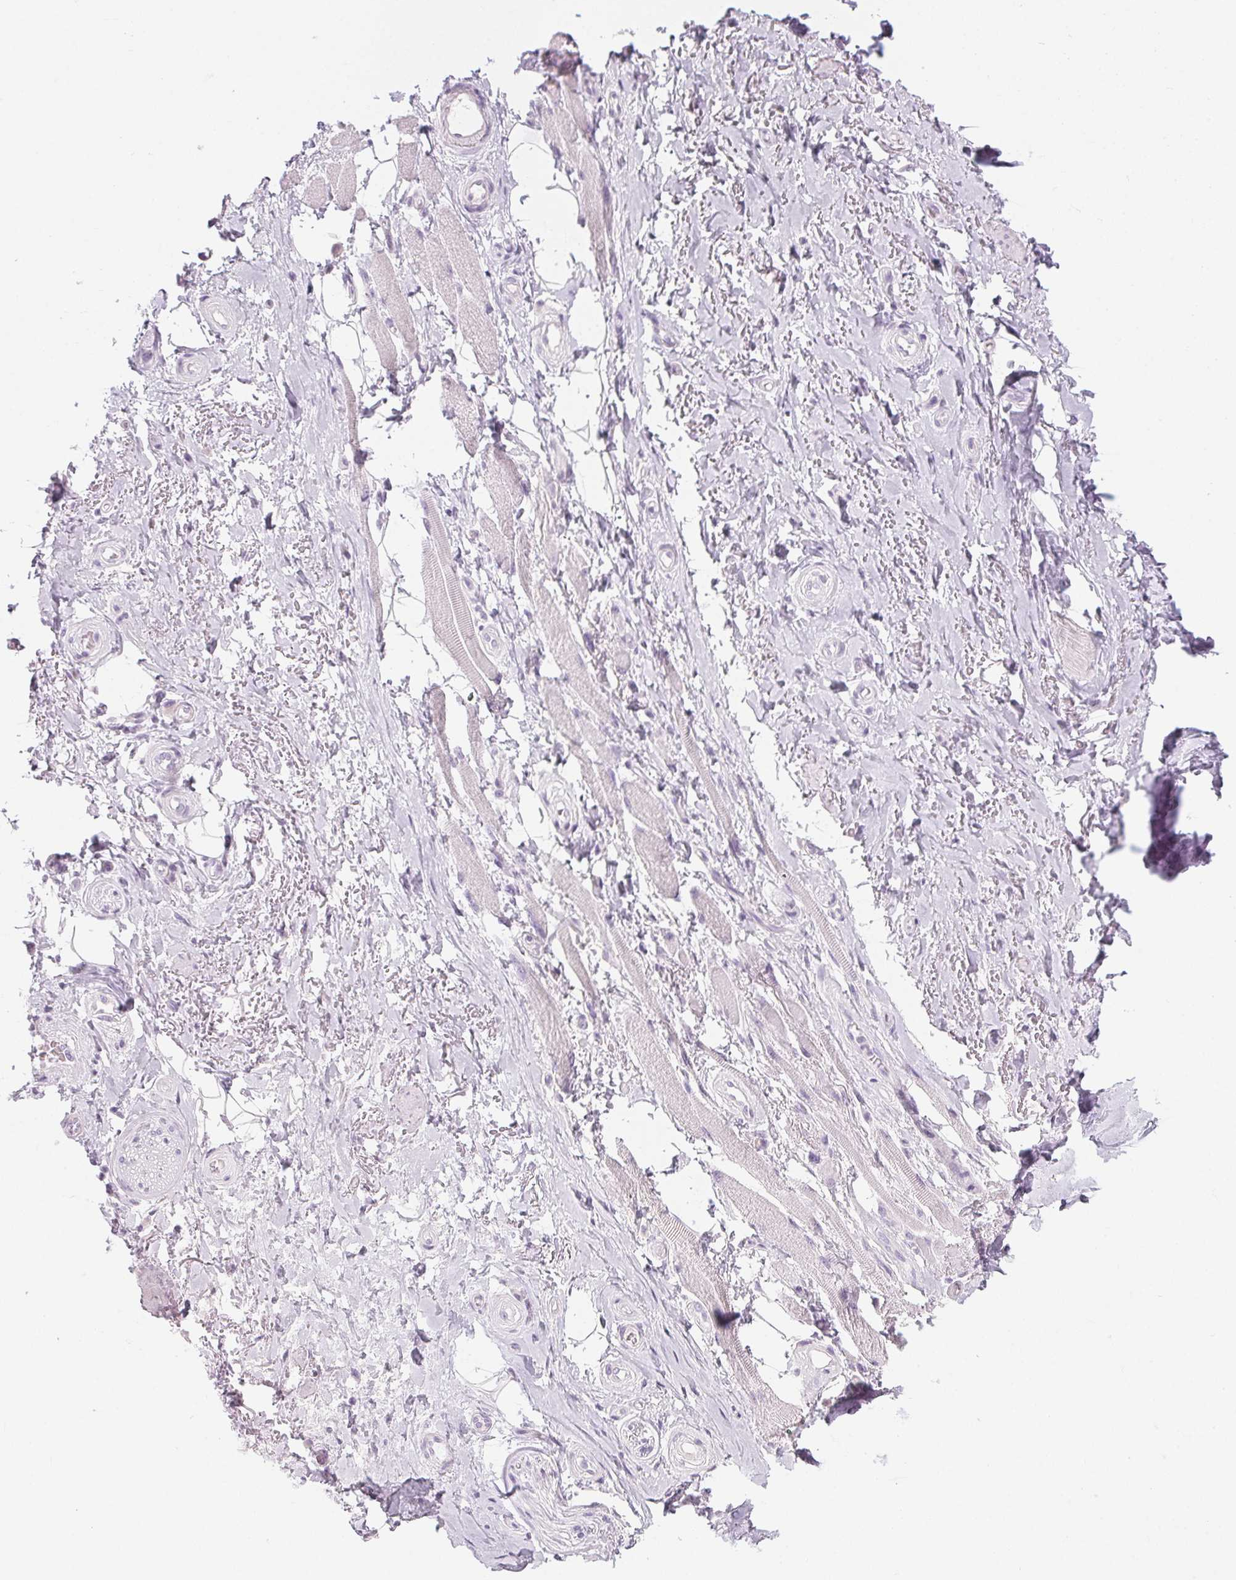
{"staining": {"intensity": "negative", "quantity": "none", "location": "none"}, "tissue": "adipose tissue", "cell_type": "Adipocytes", "image_type": "normal", "snomed": [{"axis": "morphology", "description": "Normal tissue, NOS"}, {"axis": "topography", "description": "Anal"}, {"axis": "topography", "description": "Peripheral nerve tissue"}], "caption": "Immunohistochemistry (IHC) photomicrograph of unremarkable adipose tissue: adipose tissue stained with DAB shows no significant protein positivity in adipocytes.", "gene": "LRP2", "patient": {"sex": "male", "age": 53}}